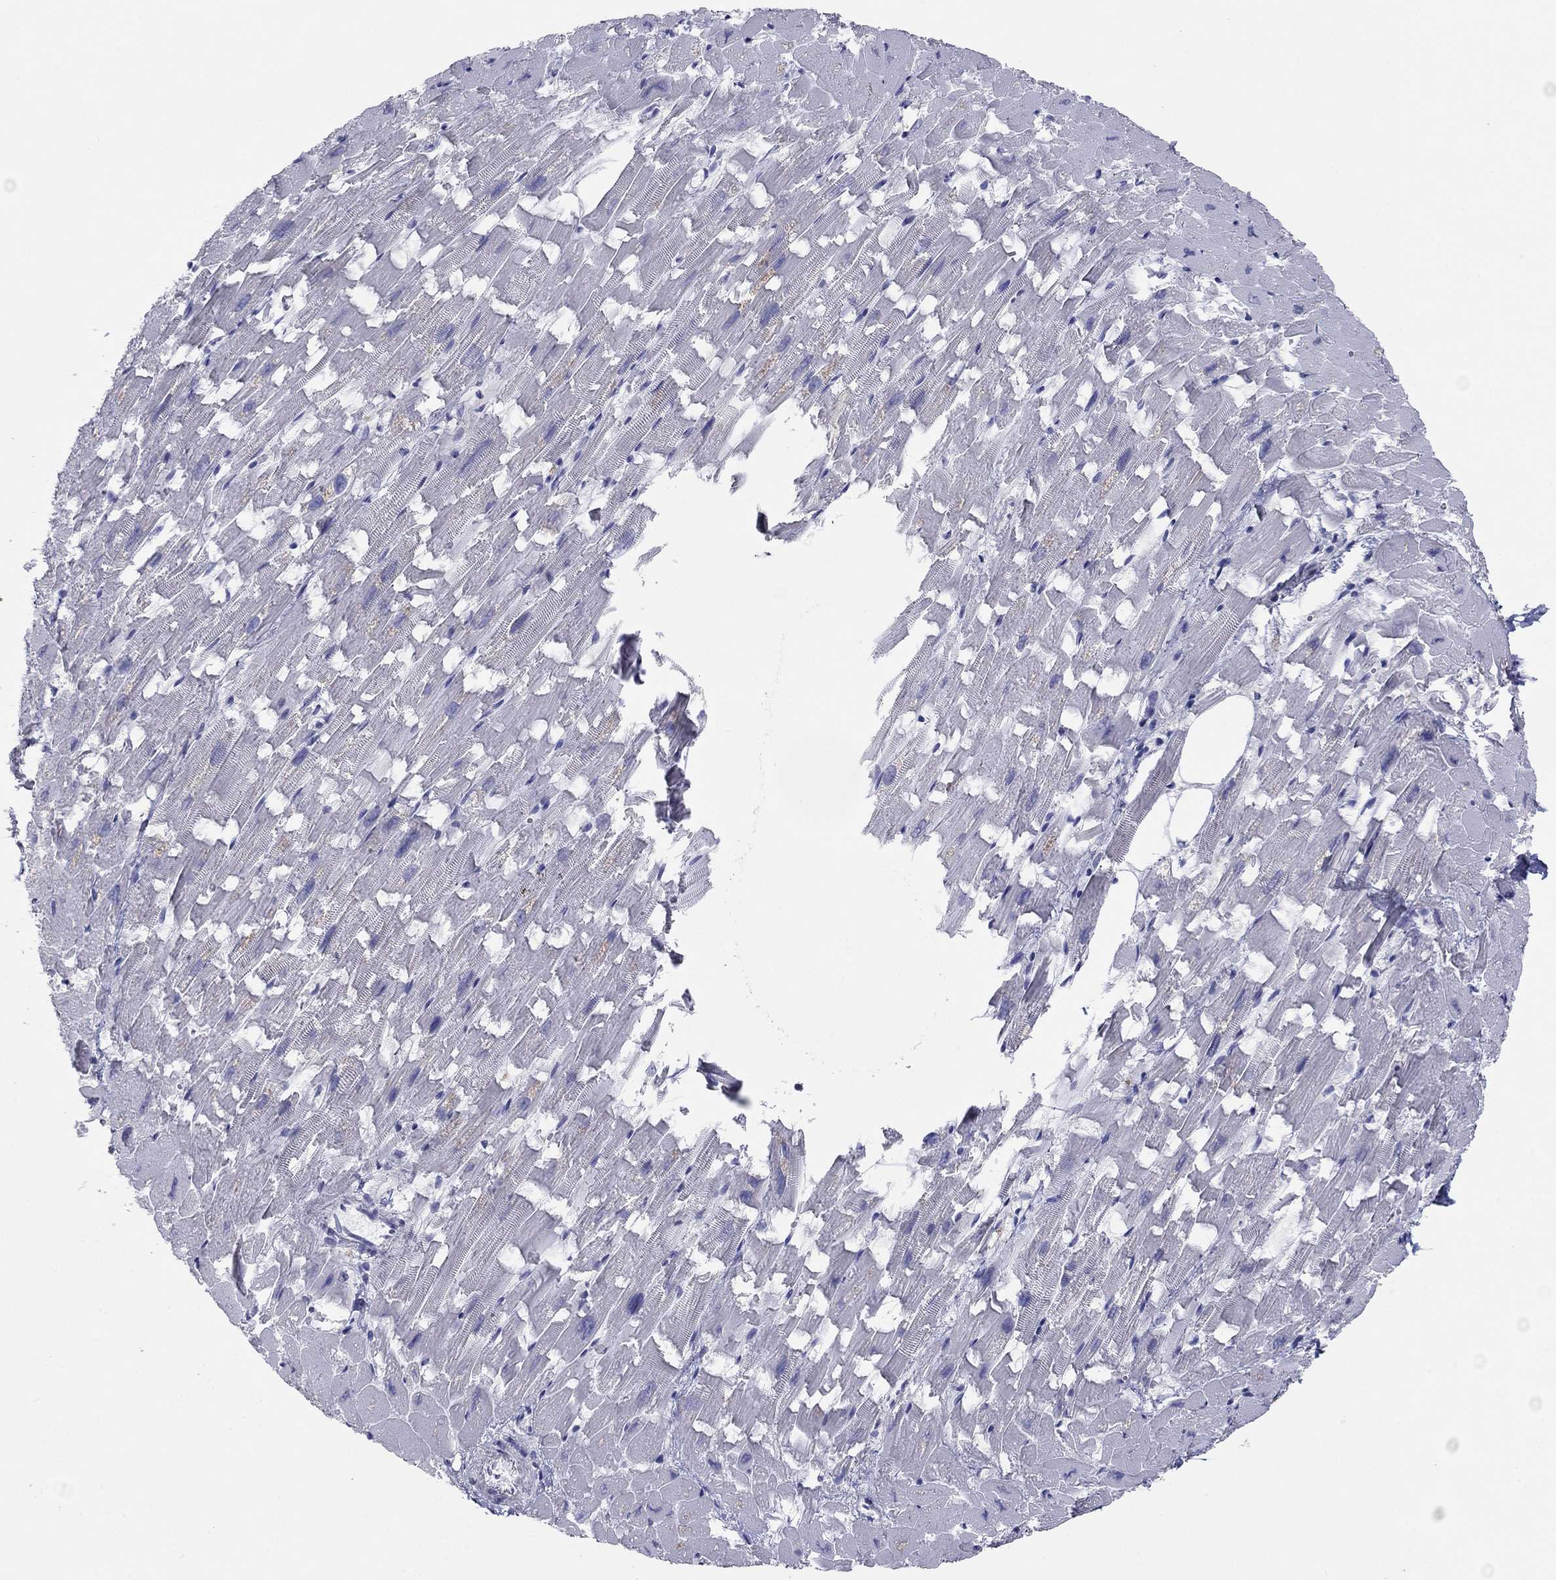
{"staining": {"intensity": "negative", "quantity": "none", "location": "none"}, "tissue": "heart muscle", "cell_type": "Cardiomyocytes", "image_type": "normal", "snomed": [{"axis": "morphology", "description": "Normal tissue, NOS"}, {"axis": "topography", "description": "Heart"}], "caption": "DAB immunohistochemical staining of unremarkable human heart muscle demonstrates no significant staining in cardiomyocytes.", "gene": "ITGAE", "patient": {"sex": "female", "age": 64}}